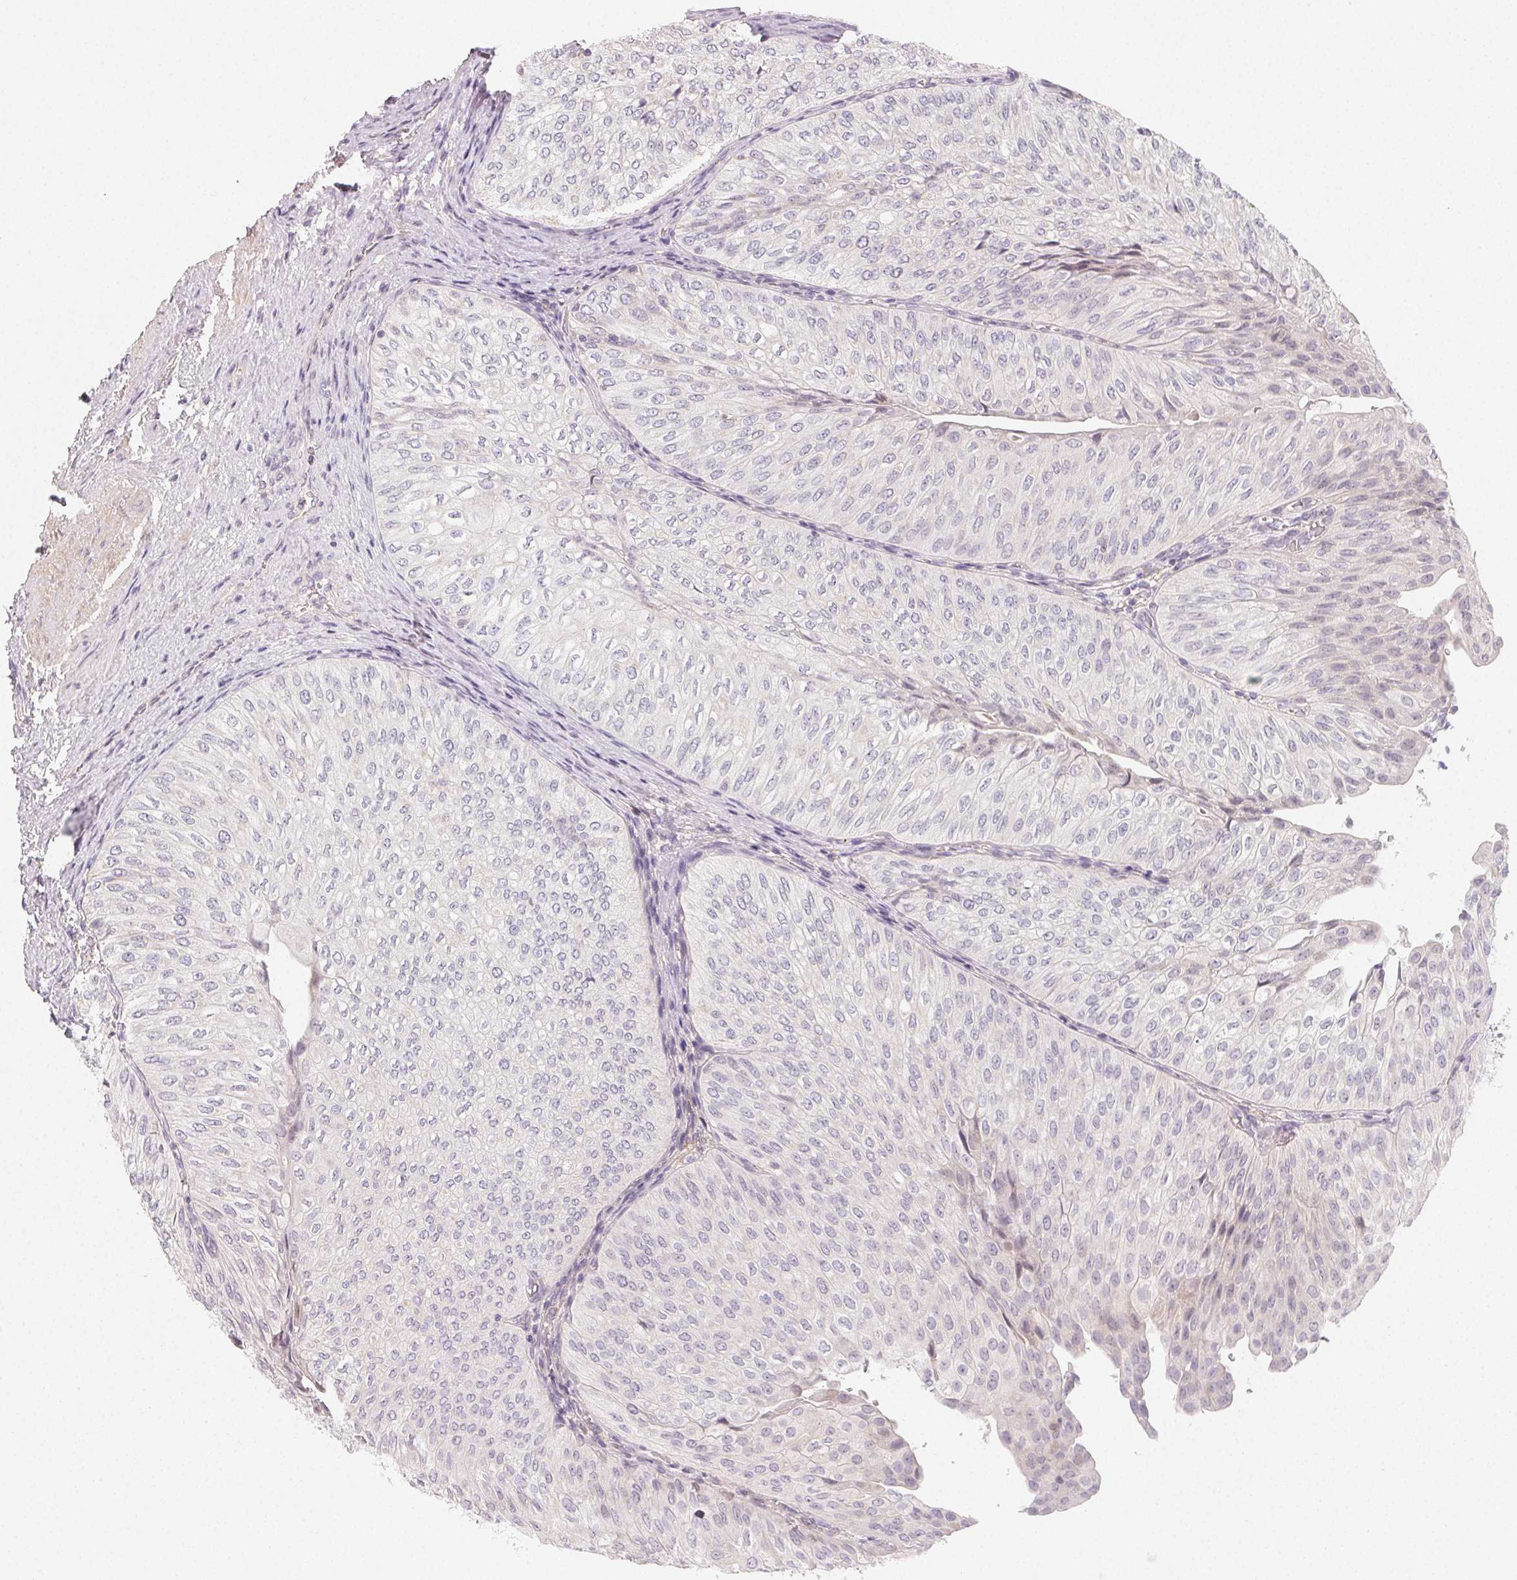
{"staining": {"intensity": "negative", "quantity": "none", "location": "none"}, "tissue": "urothelial cancer", "cell_type": "Tumor cells", "image_type": "cancer", "snomed": [{"axis": "morphology", "description": "Urothelial carcinoma, NOS"}, {"axis": "topography", "description": "Urinary bladder"}], "caption": "High magnification brightfield microscopy of urothelial cancer stained with DAB (brown) and counterstained with hematoxylin (blue): tumor cells show no significant positivity.", "gene": "LRRC23", "patient": {"sex": "male", "age": 62}}